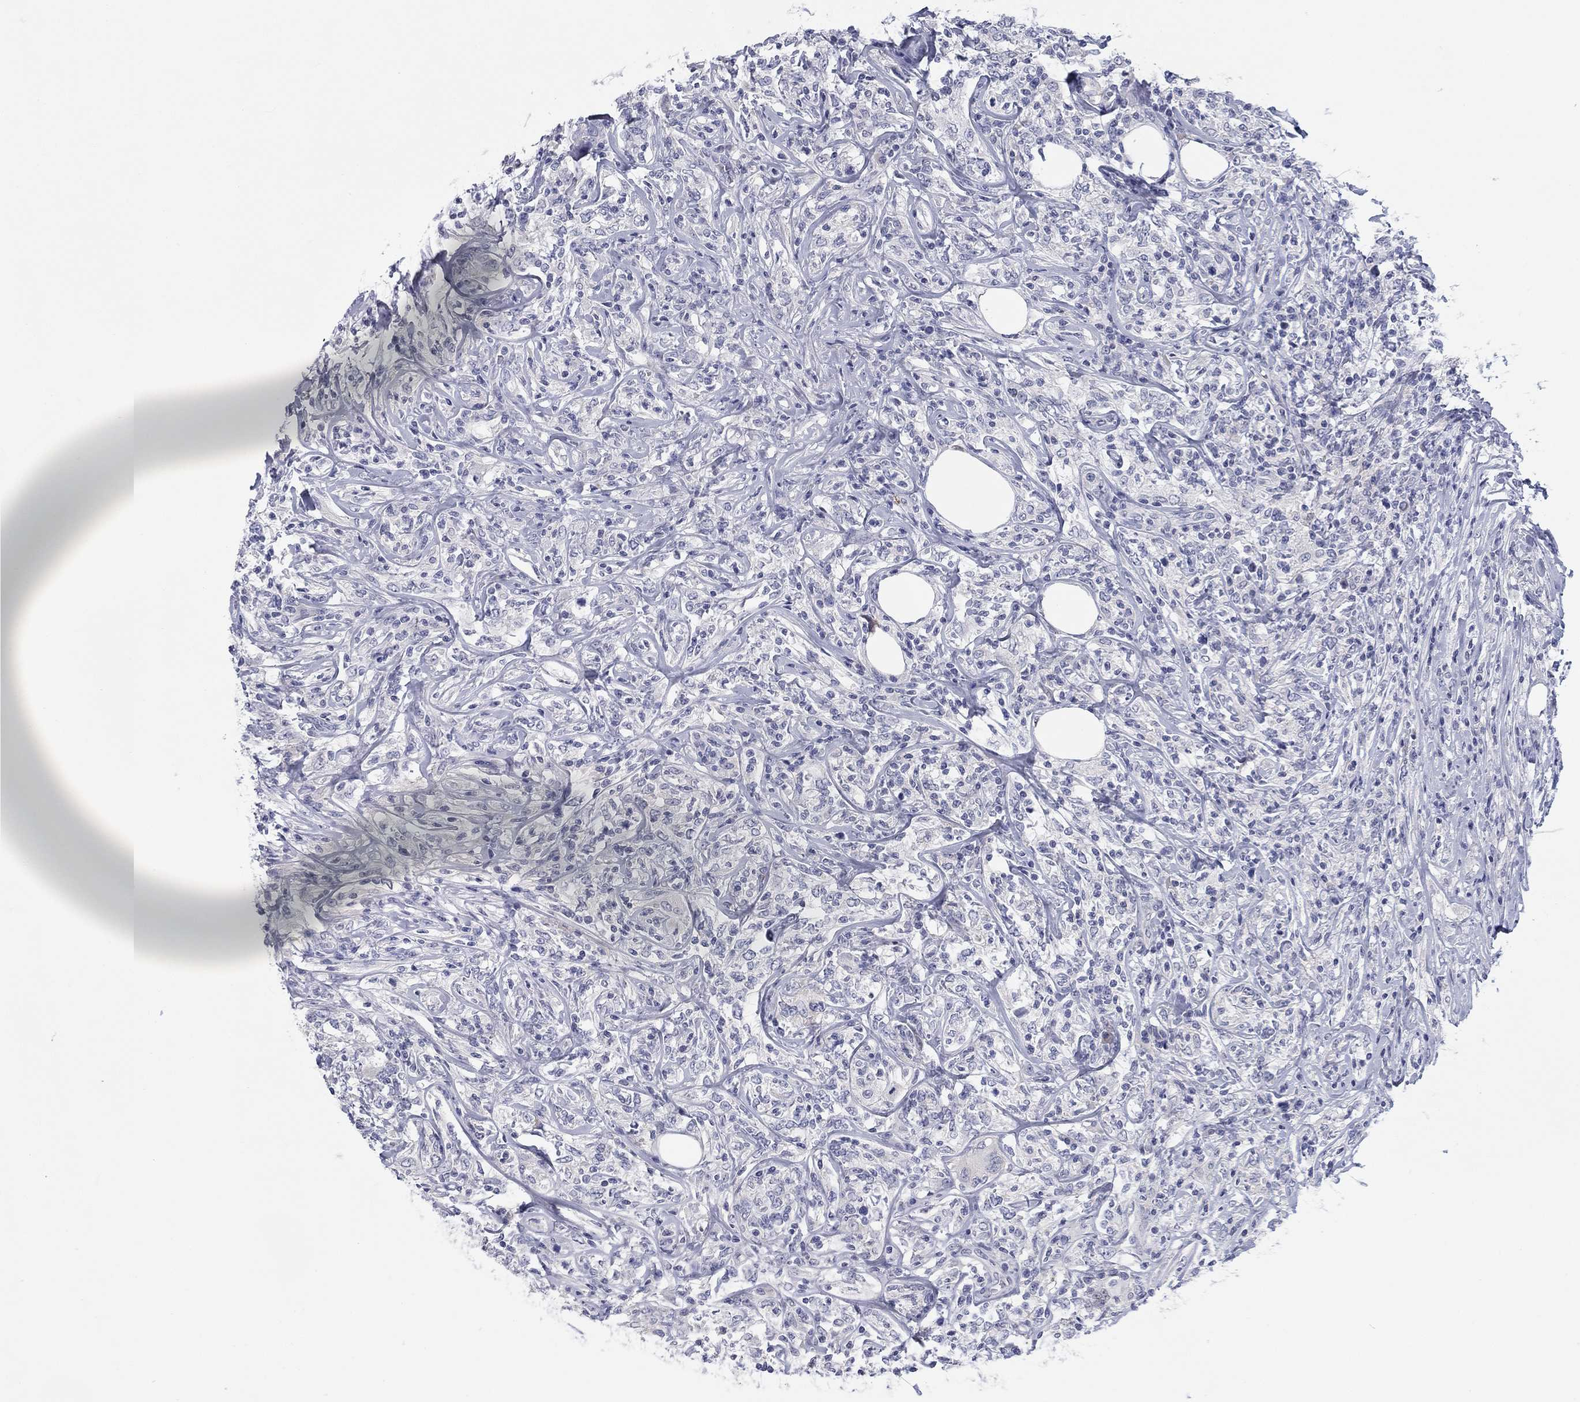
{"staining": {"intensity": "negative", "quantity": "none", "location": "none"}, "tissue": "lymphoma", "cell_type": "Tumor cells", "image_type": "cancer", "snomed": [{"axis": "morphology", "description": "Malignant lymphoma, non-Hodgkin's type, High grade"}, {"axis": "topography", "description": "Lymph node"}], "caption": "Immunohistochemical staining of high-grade malignant lymphoma, non-Hodgkin's type displays no significant positivity in tumor cells.", "gene": "CALB1", "patient": {"sex": "female", "age": 84}}